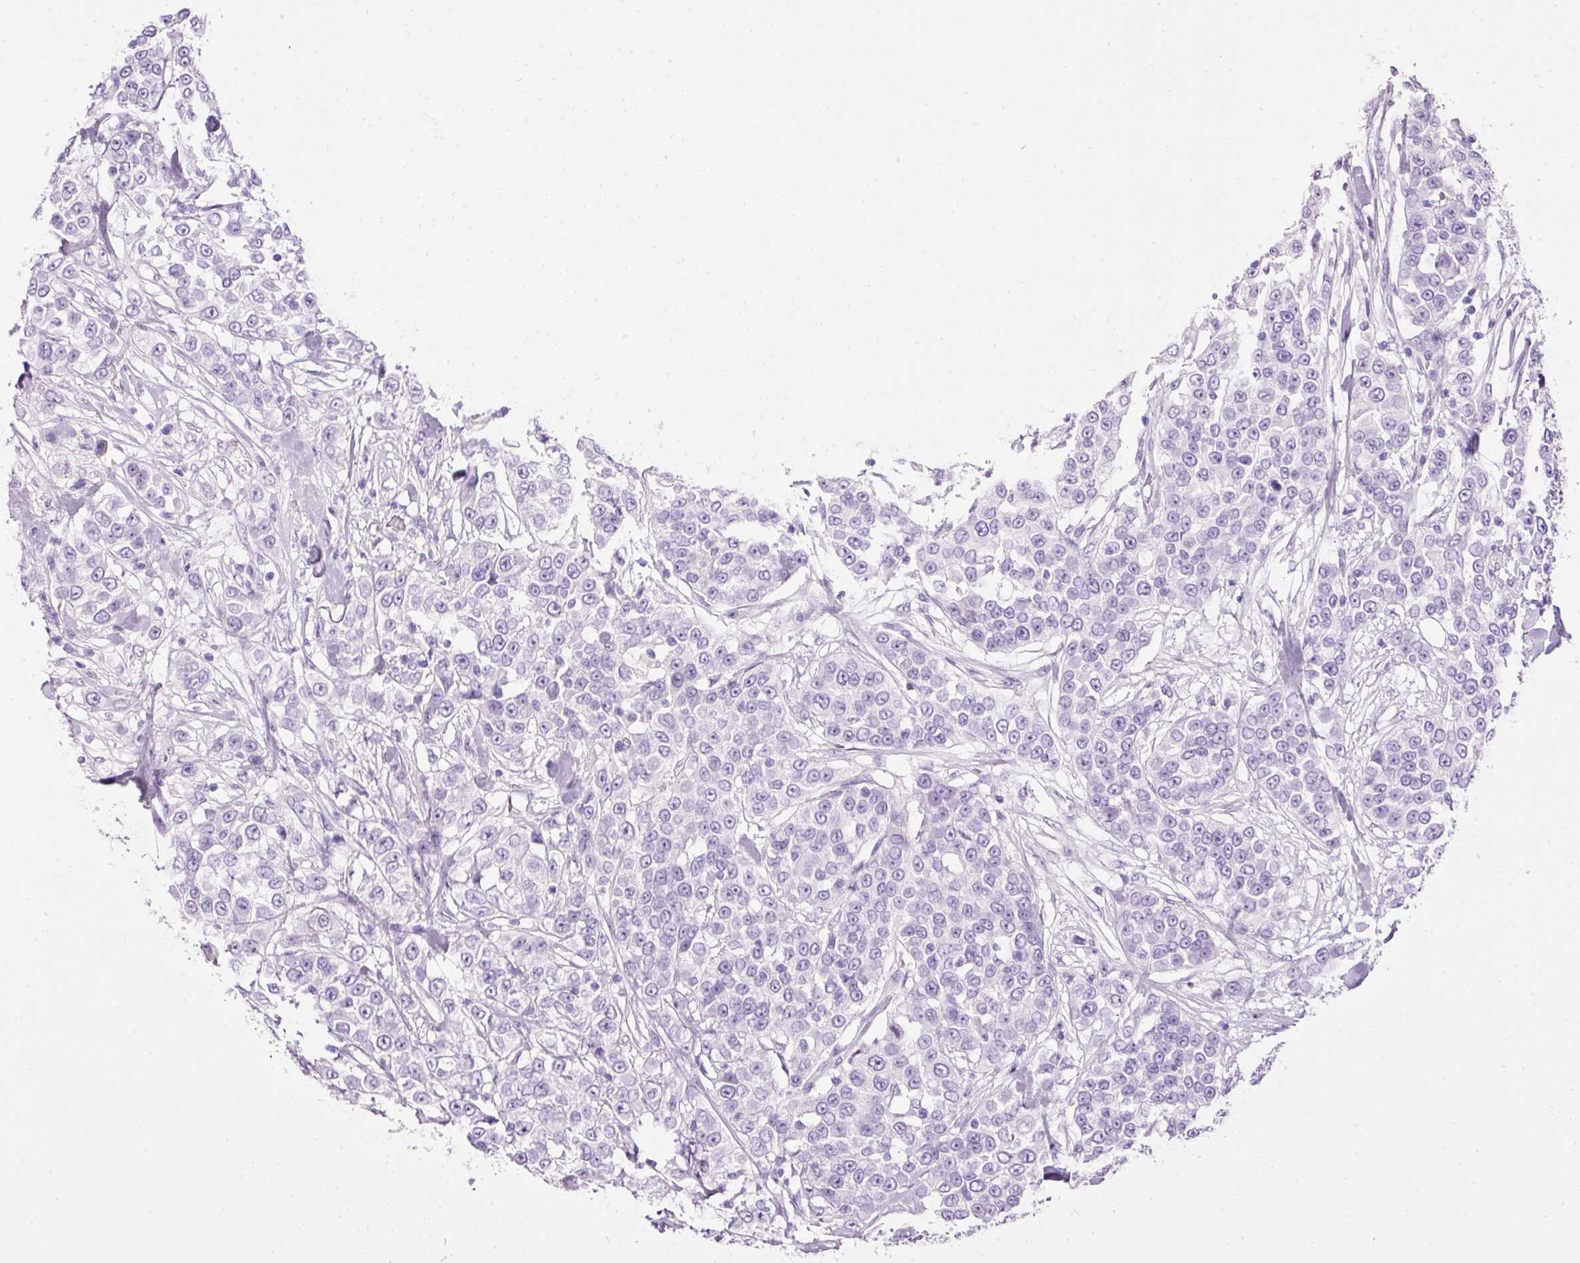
{"staining": {"intensity": "negative", "quantity": "none", "location": "none"}, "tissue": "urothelial cancer", "cell_type": "Tumor cells", "image_type": "cancer", "snomed": [{"axis": "morphology", "description": "Urothelial carcinoma, High grade"}, {"axis": "topography", "description": "Urinary bladder"}], "caption": "Histopathology image shows no significant protein staining in tumor cells of urothelial cancer.", "gene": "BSND", "patient": {"sex": "female", "age": 80}}